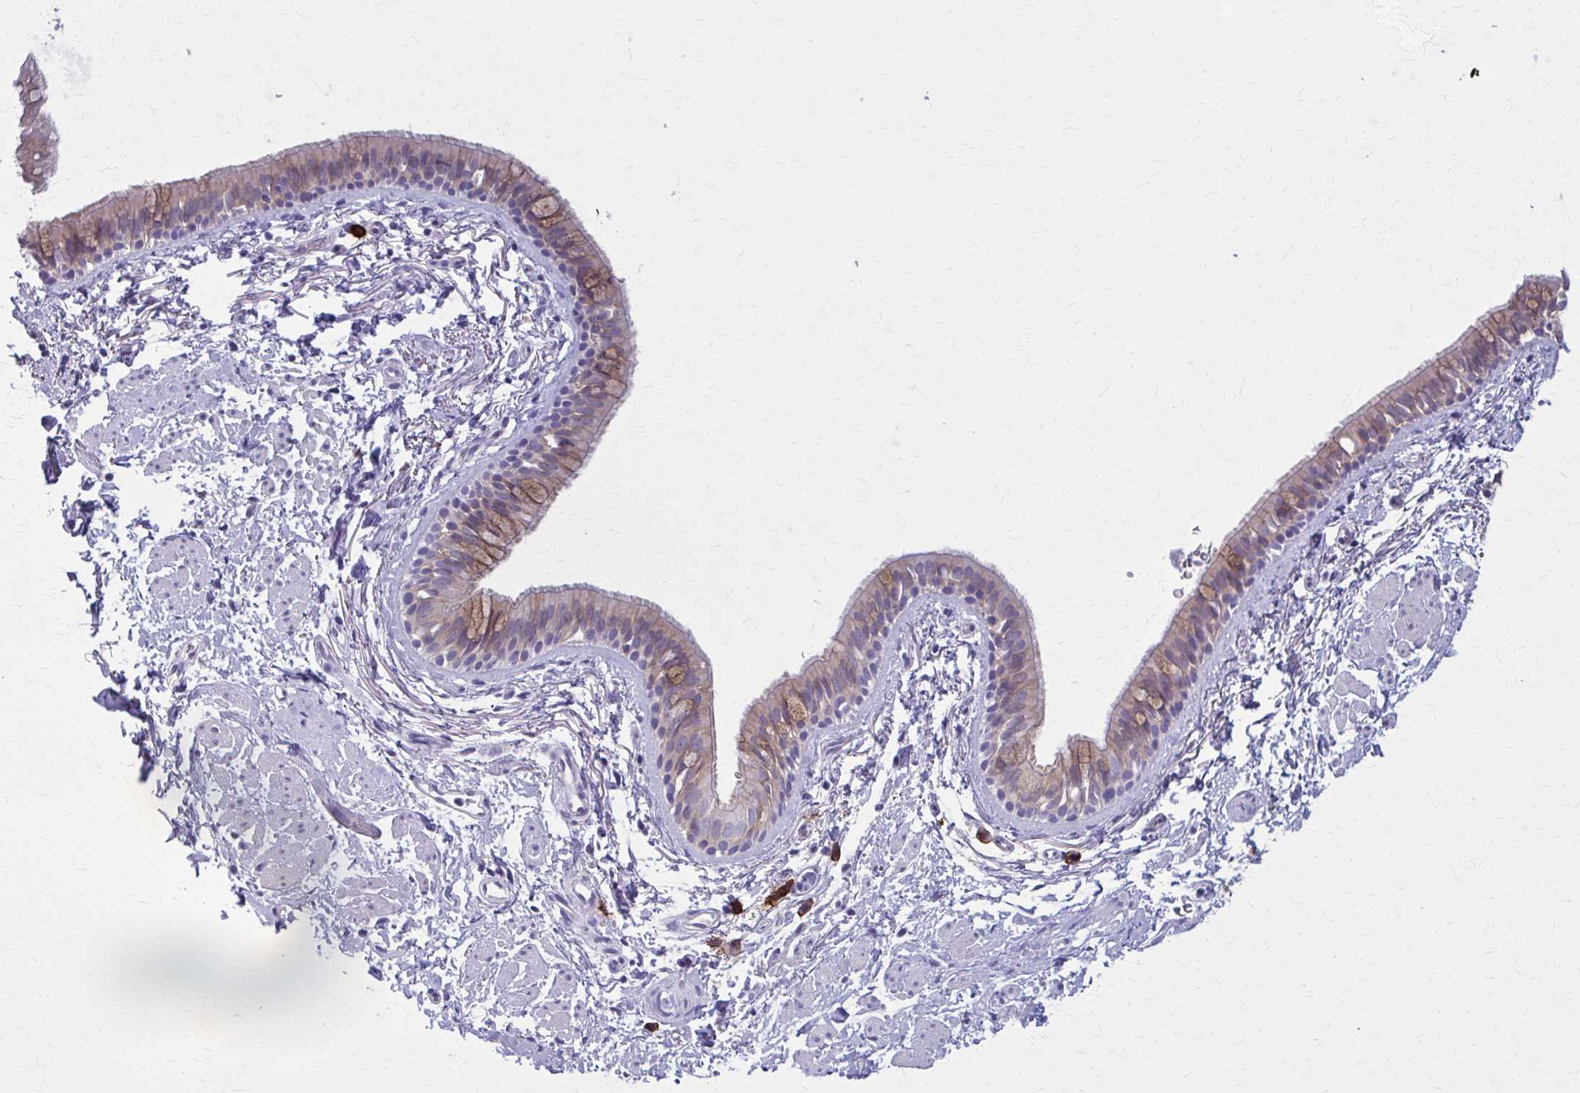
{"staining": {"intensity": "moderate", "quantity": "<25%", "location": "cytoplasmic/membranous"}, "tissue": "bronchus", "cell_type": "Respiratory epithelial cells", "image_type": "normal", "snomed": [{"axis": "morphology", "description": "Normal tissue, NOS"}, {"axis": "topography", "description": "Lymph node"}, {"axis": "topography", "description": "Cartilage tissue"}, {"axis": "topography", "description": "Bronchus"}], "caption": "This micrograph shows immunohistochemistry staining of unremarkable bronchus, with low moderate cytoplasmic/membranous positivity in approximately <25% of respiratory epithelial cells.", "gene": "CD38", "patient": {"sex": "female", "age": 70}}